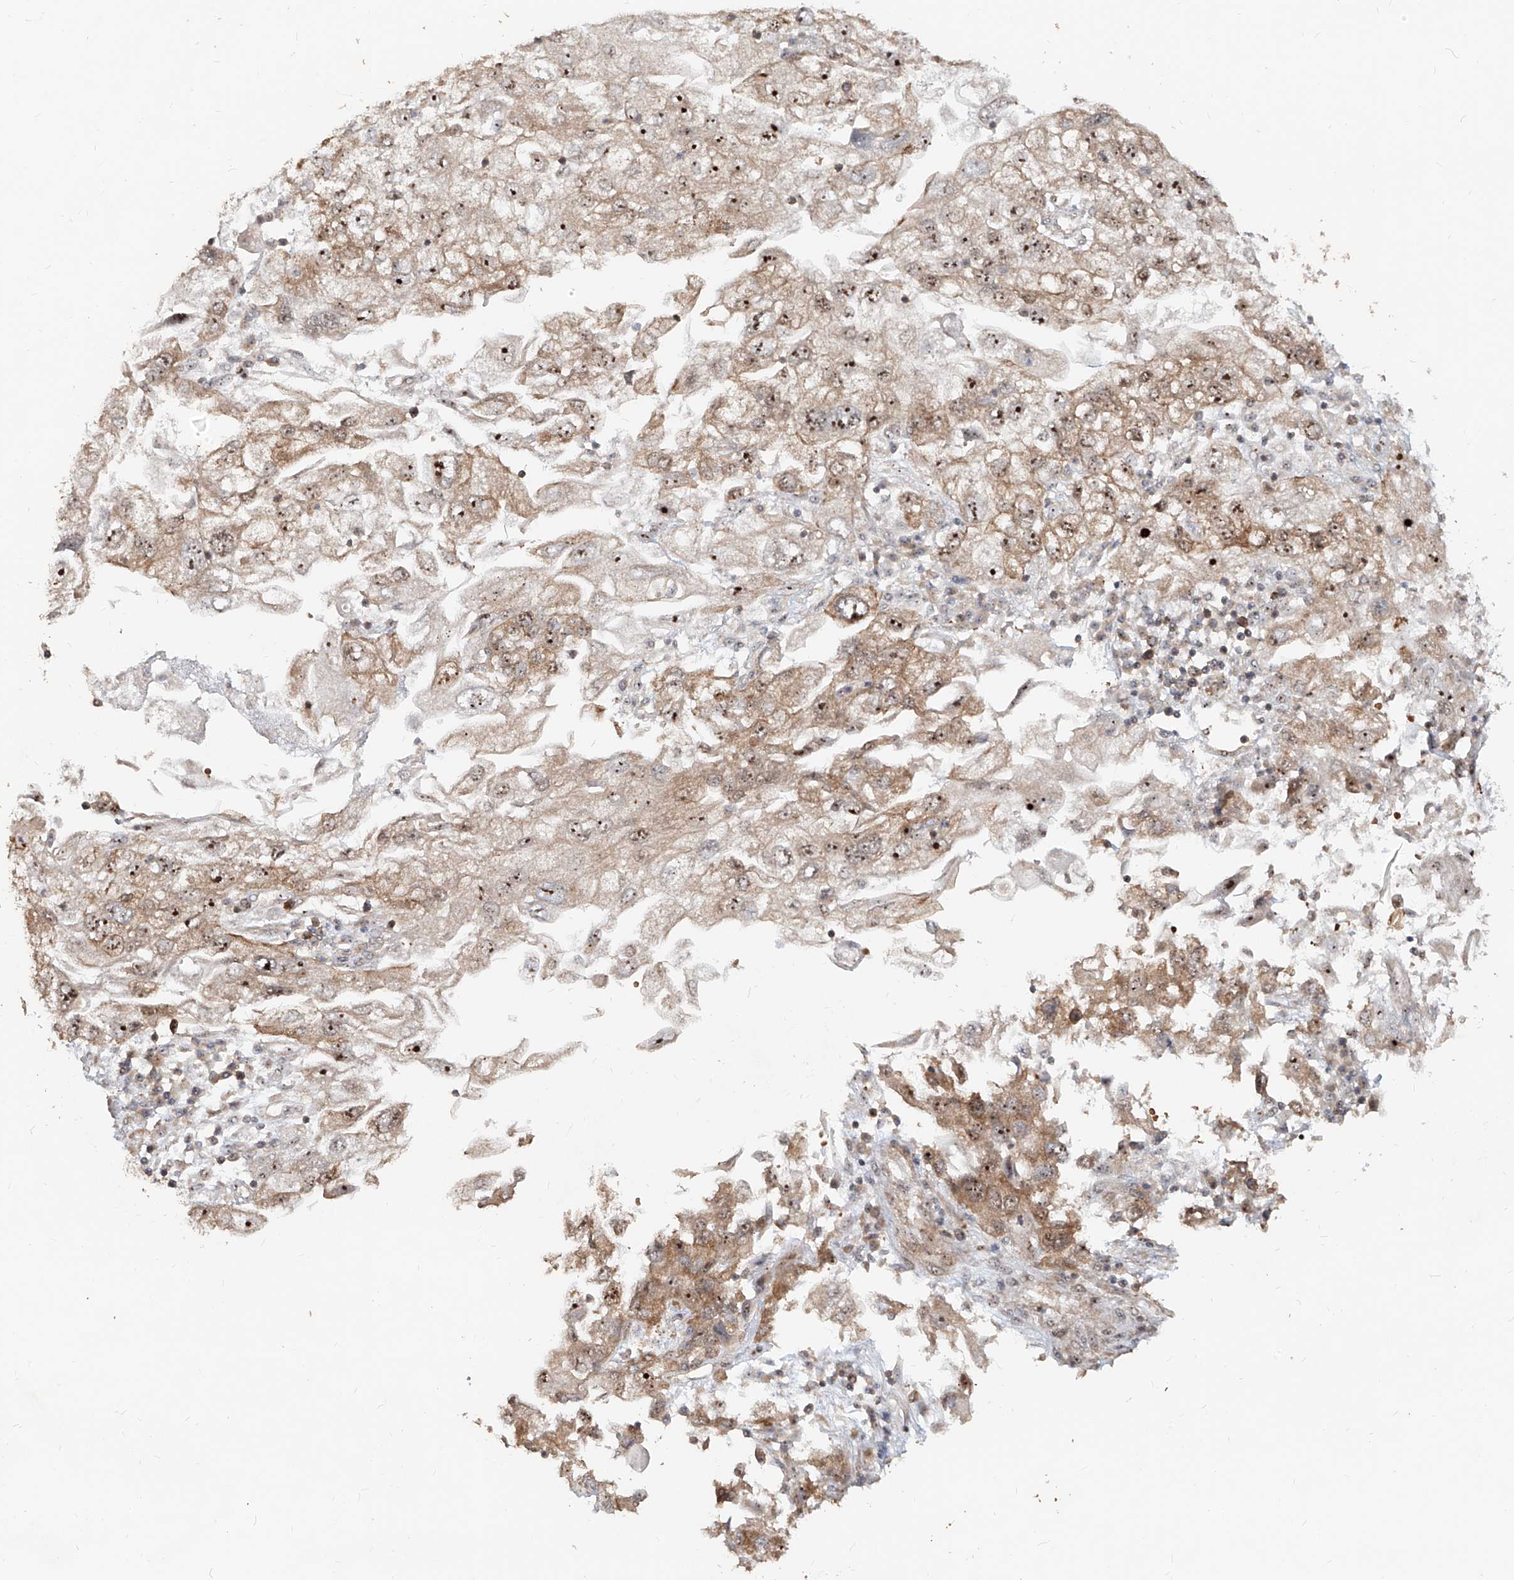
{"staining": {"intensity": "moderate", "quantity": ">75%", "location": "cytoplasmic/membranous,nuclear"}, "tissue": "endometrial cancer", "cell_type": "Tumor cells", "image_type": "cancer", "snomed": [{"axis": "morphology", "description": "Adenocarcinoma, NOS"}, {"axis": "topography", "description": "Endometrium"}], "caption": "DAB (3,3'-diaminobenzidine) immunohistochemical staining of human endometrial cancer reveals moderate cytoplasmic/membranous and nuclear protein staining in approximately >75% of tumor cells.", "gene": "BYSL", "patient": {"sex": "female", "age": 49}}